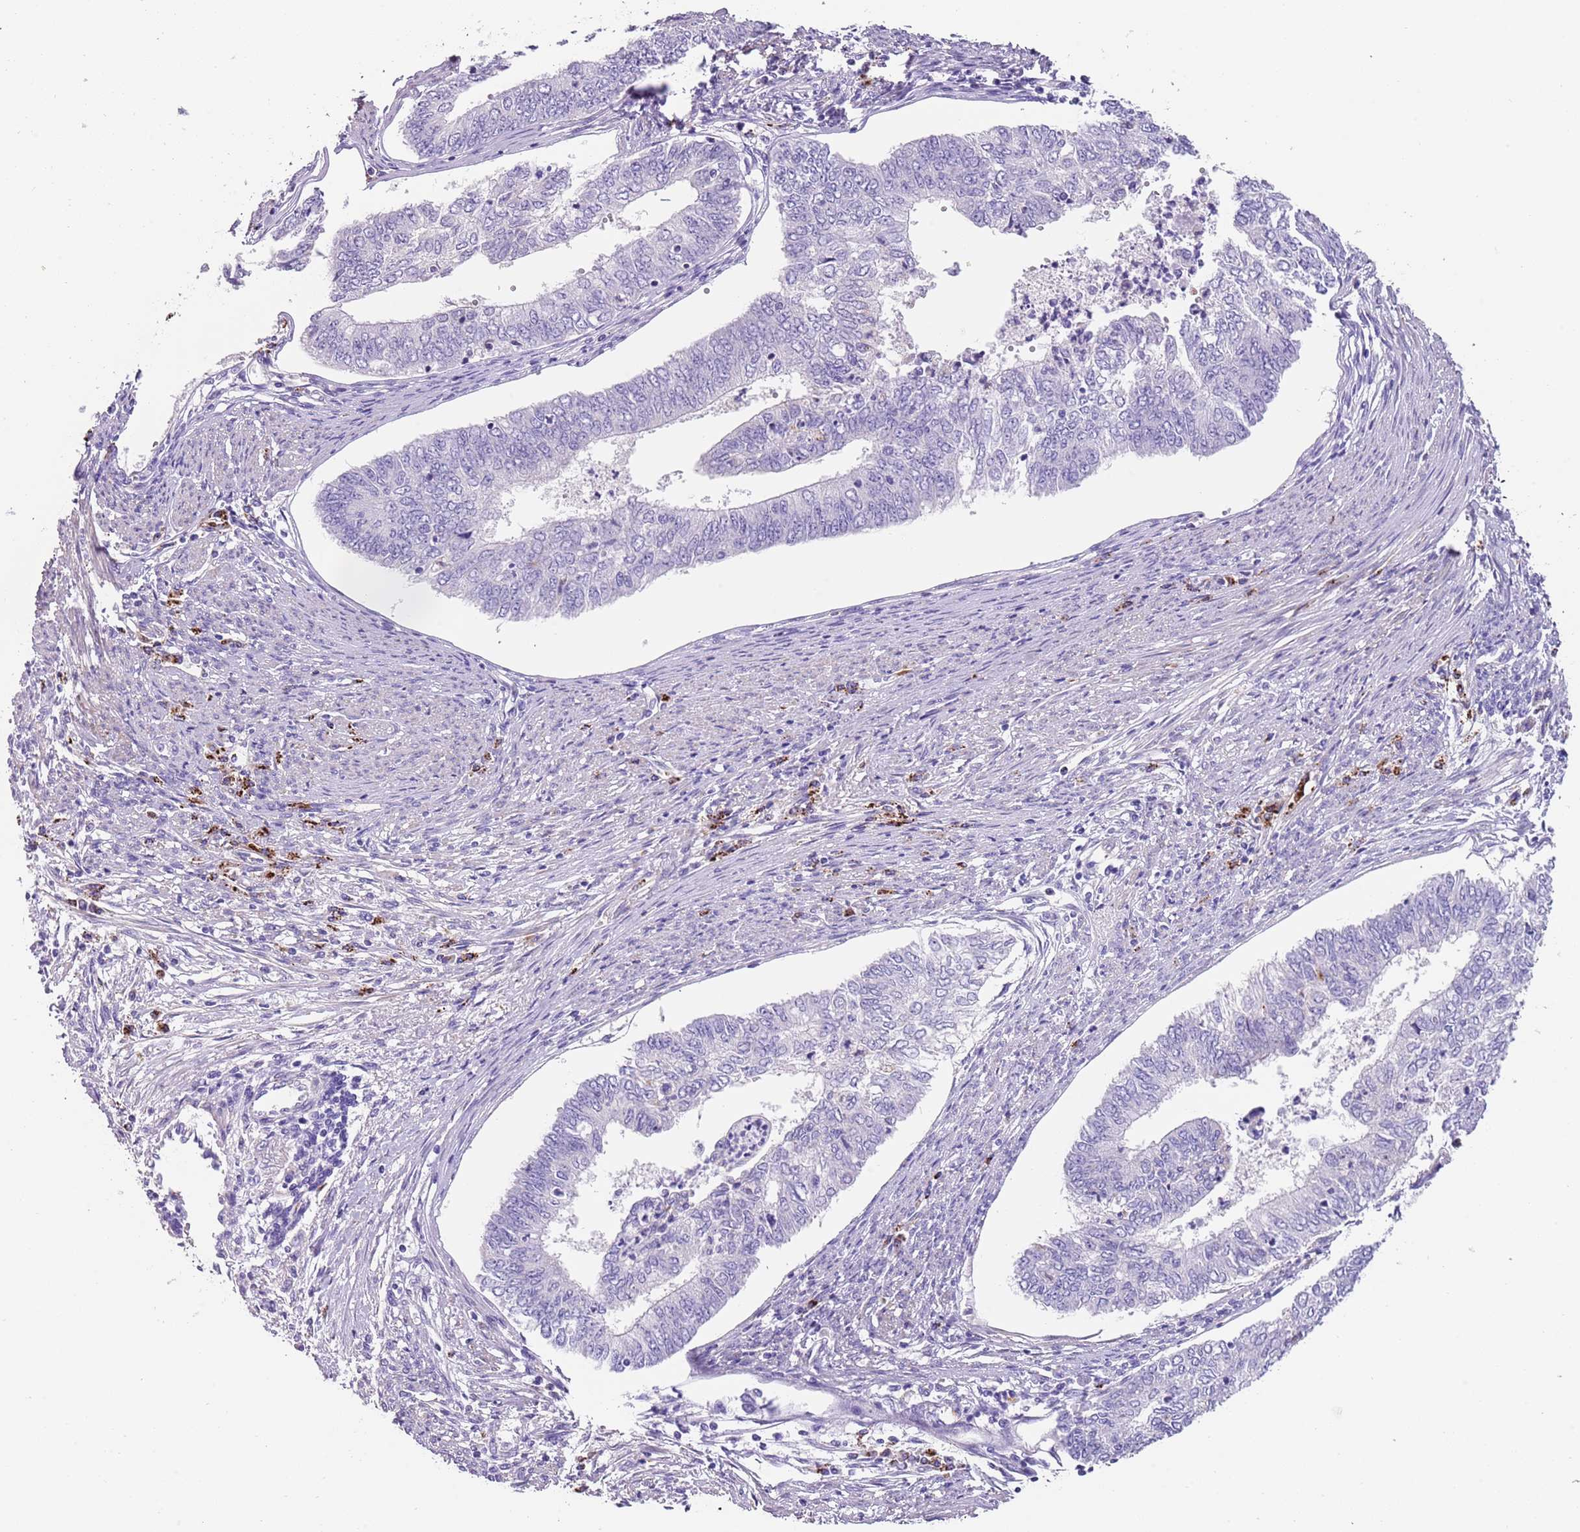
{"staining": {"intensity": "negative", "quantity": "none", "location": "none"}, "tissue": "endometrial cancer", "cell_type": "Tumor cells", "image_type": "cancer", "snomed": [{"axis": "morphology", "description": "Adenocarcinoma, NOS"}, {"axis": "topography", "description": "Endometrium"}], "caption": "IHC of endometrial cancer reveals no expression in tumor cells.", "gene": "LRRN3", "patient": {"sex": "female", "age": 68}}